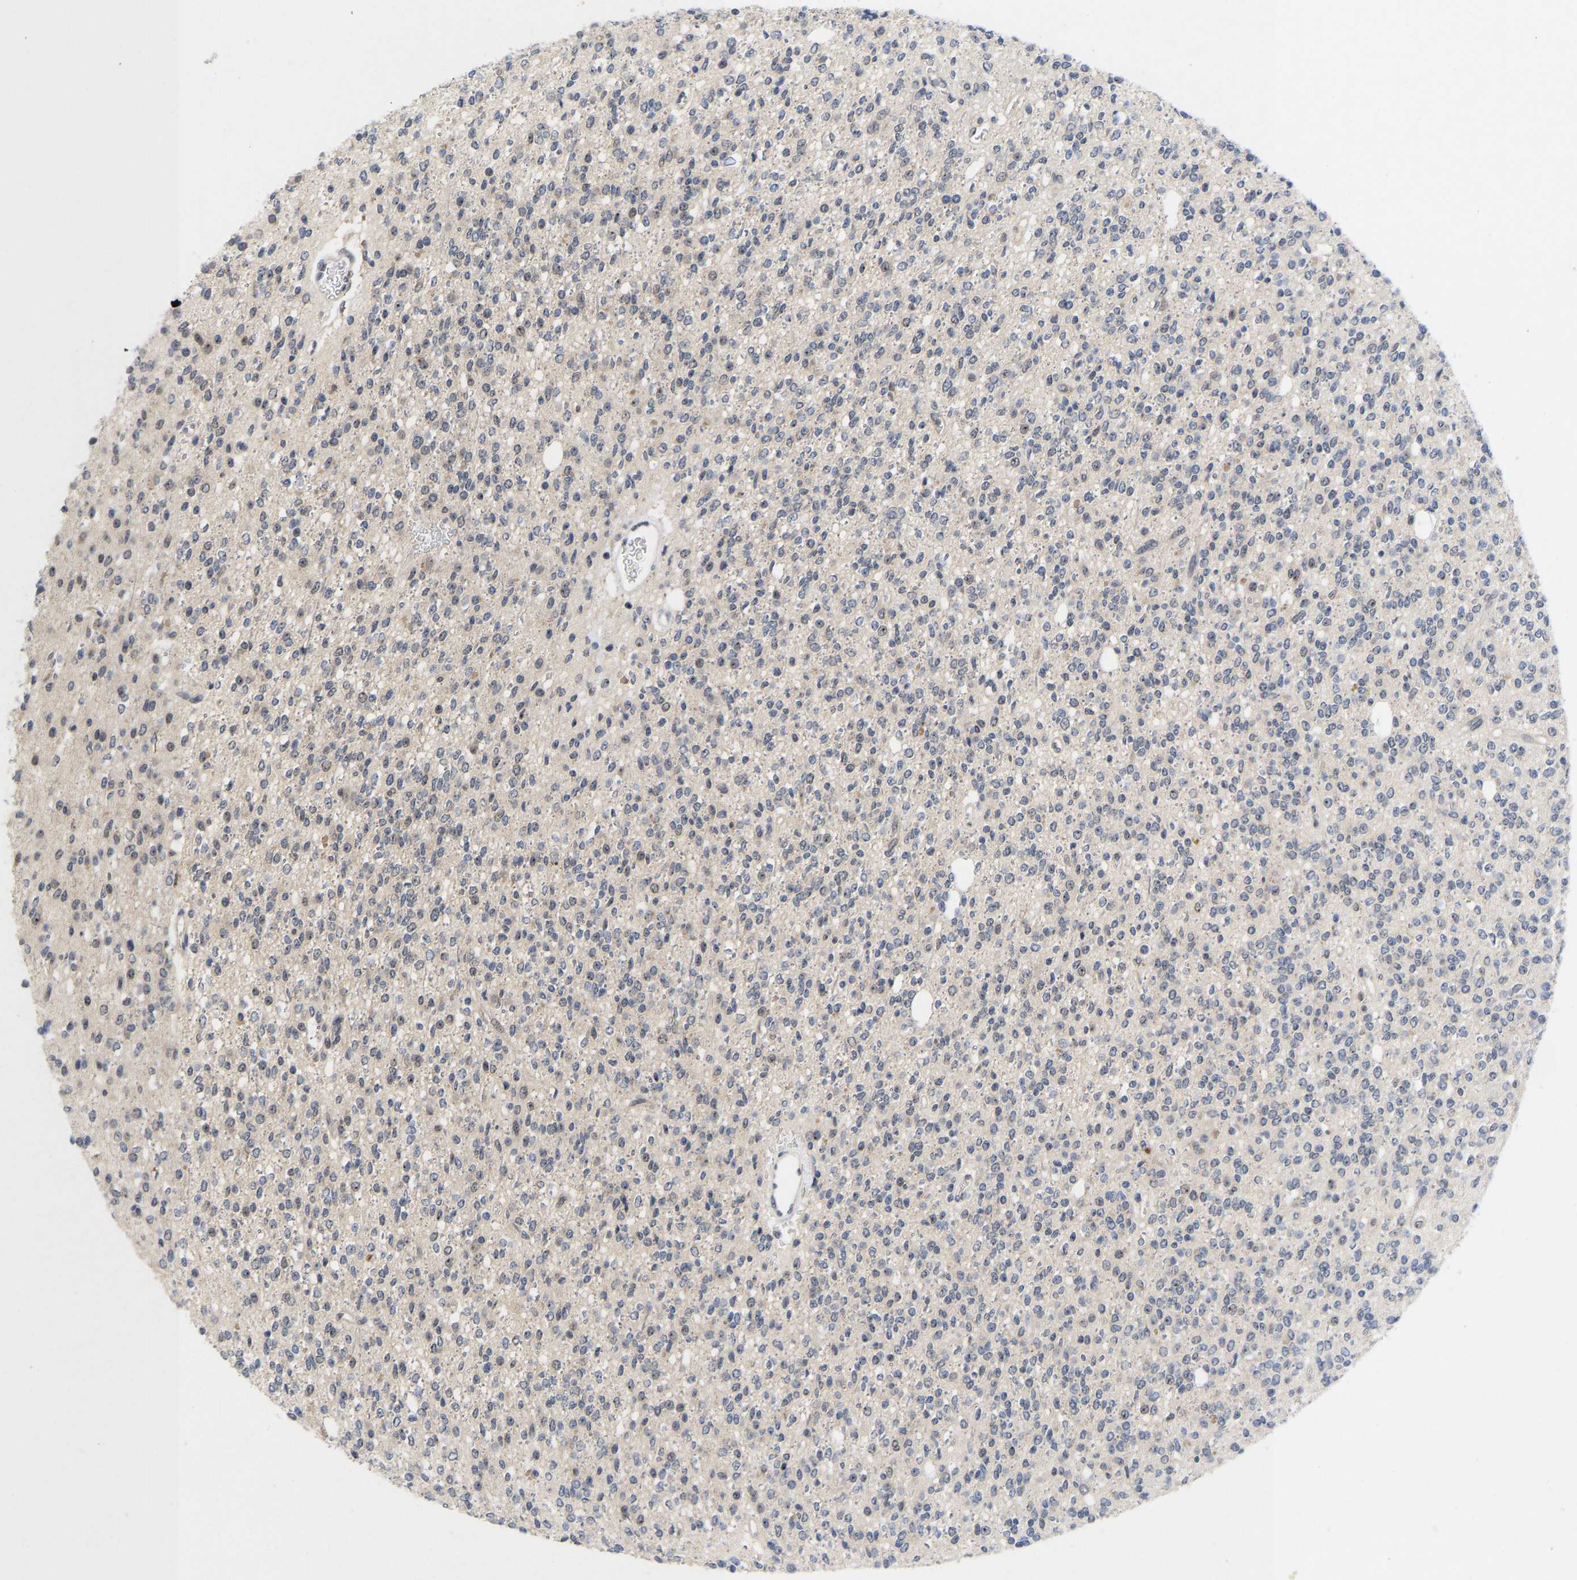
{"staining": {"intensity": "negative", "quantity": "none", "location": "none"}, "tissue": "glioma", "cell_type": "Tumor cells", "image_type": "cancer", "snomed": [{"axis": "morphology", "description": "Glioma, malignant, High grade"}, {"axis": "topography", "description": "Brain"}], "caption": "Tumor cells show no significant protein expression in high-grade glioma (malignant). (Stains: DAB (3,3'-diaminobenzidine) immunohistochemistry with hematoxylin counter stain, Microscopy: brightfield microscopy at high magnification).", "gene": "NLE1", "patient": {"sex": "male", "age": 34}}